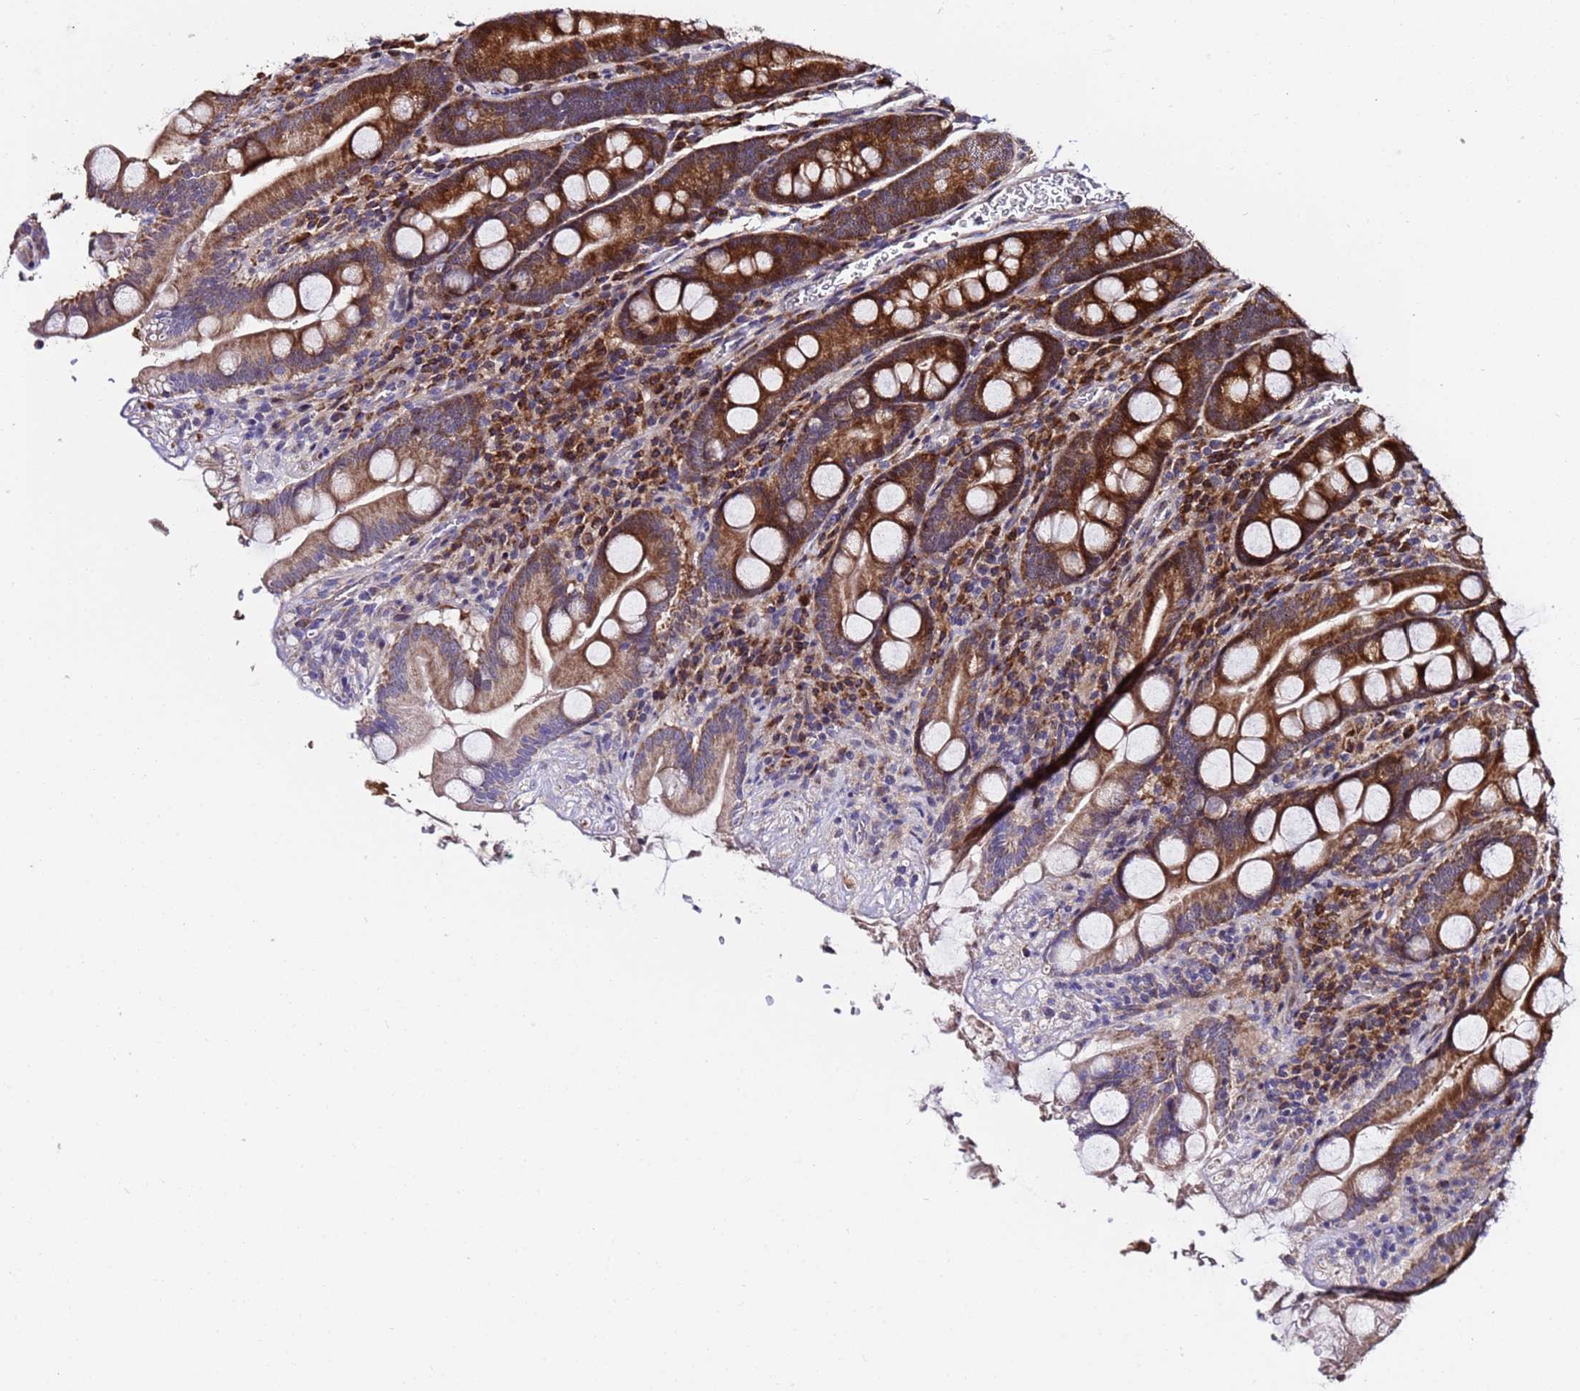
{"staining": {"intensity": "strong", "quantity": ">75%", "location": "cytoplasmic/membranous"}, "tissue": "duodenum", "cell_type": "Glandular cells", "image_type": "normal", "snomed": [{"axis": "morphology", "description": "Normal tissue, NOS"}, {"axis": "topography", "description": "Duodenum"}], "caption": "An image showing strong cytoplasmic/membranous positivity in approximately >75% of glandular cells in normal duodenum, as visualized by brown immunohistochemical staining.", "gene": "WNK4", "patient": {"sex": "male", "age": 35}}